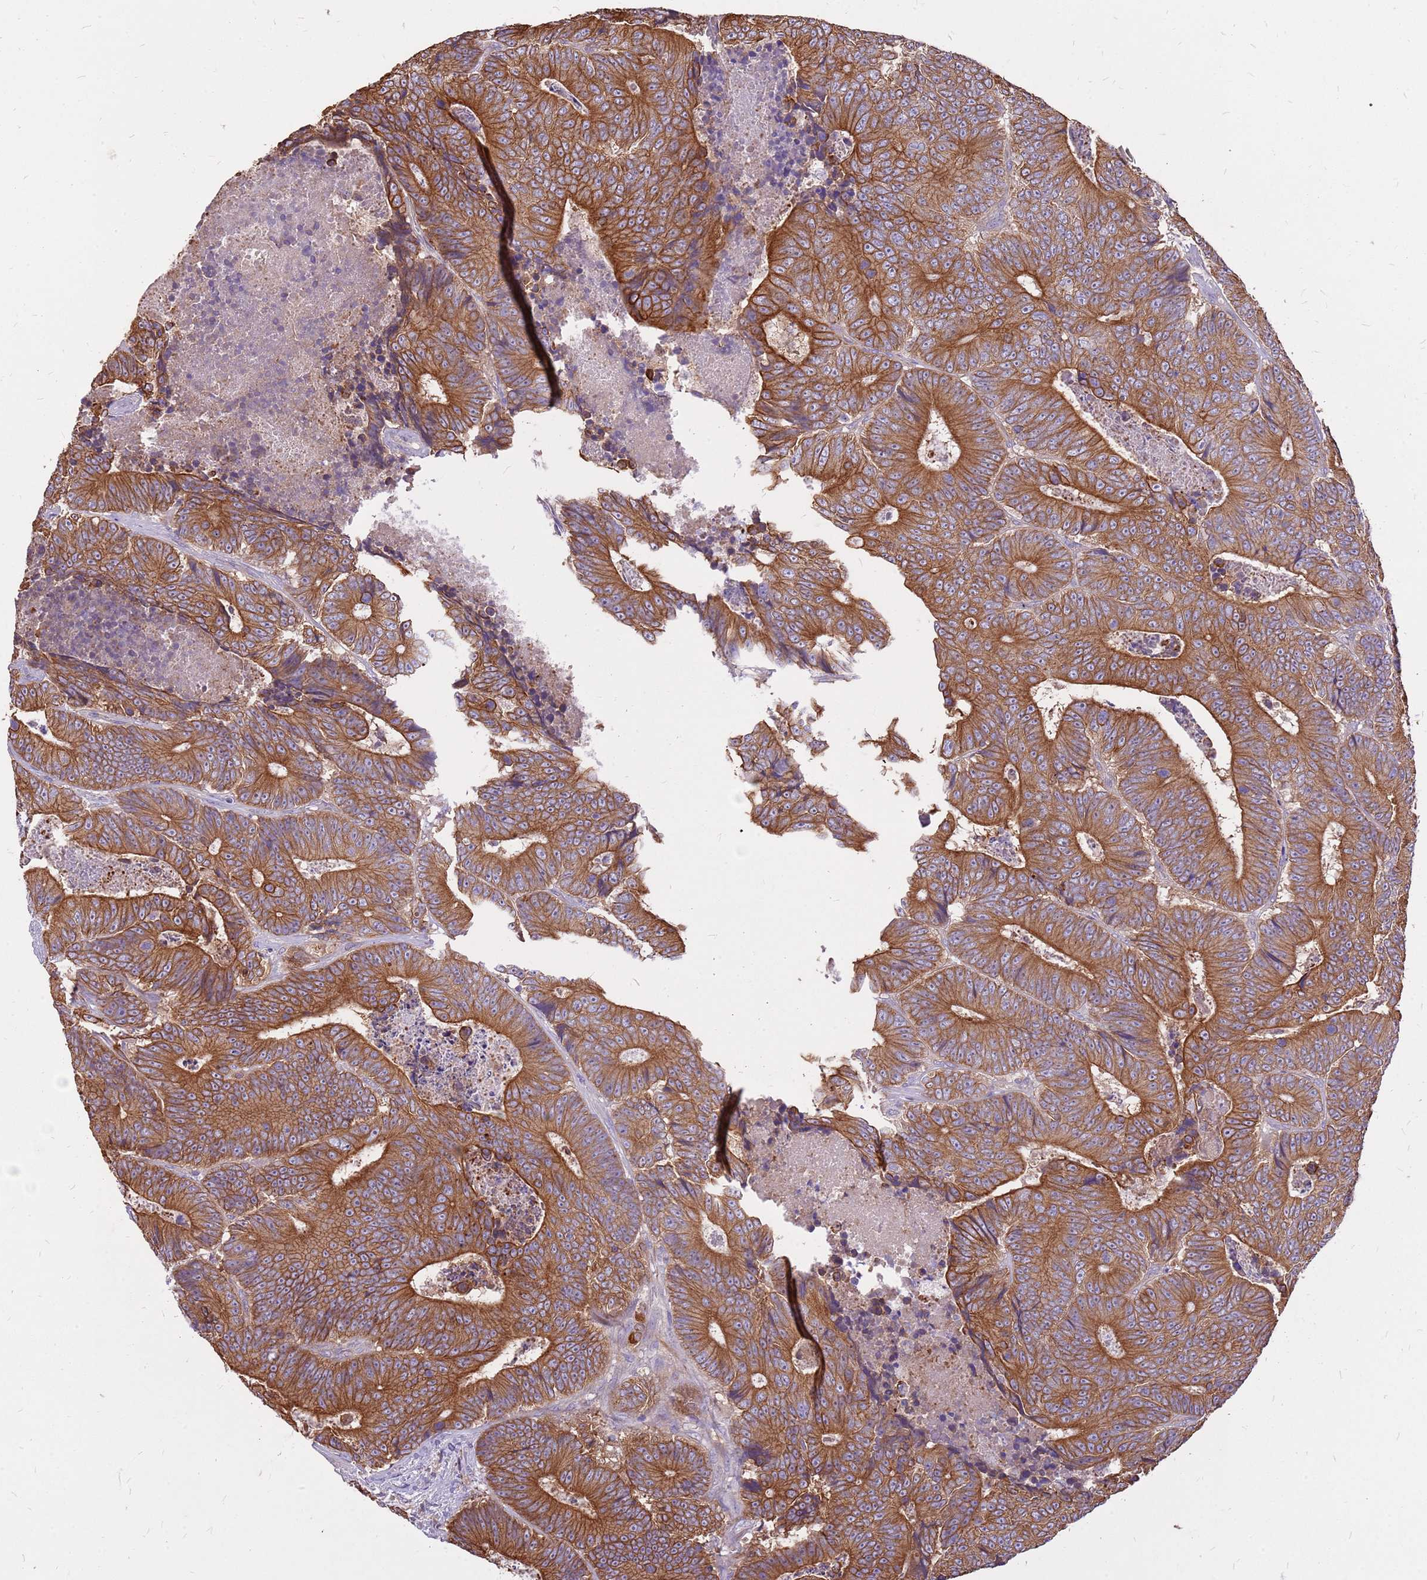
{"staining": {"intensity": "strong", "quantity": ">75%", "location": "cytoplasmic/membranous"}, "tissue": "colorectal cancer", "cell_type": "Tumor cells", "image_type": "cancer", "snomed": [{"axis": "morphology", "description": "Adenocarcinoma, NOS"}, {"axis": "topography", "description": "Colon"}], "caption": "Immunohistochemistry (IHC) image of colorectal adenocarcinoma stained for a protein (brown), which demonstrates high levels of strong cytoplasmic/membranous expression in approximately >75% of tumor cells.", "gene": "WASHC4", "patient": {"sex": "male", "age": 83}}